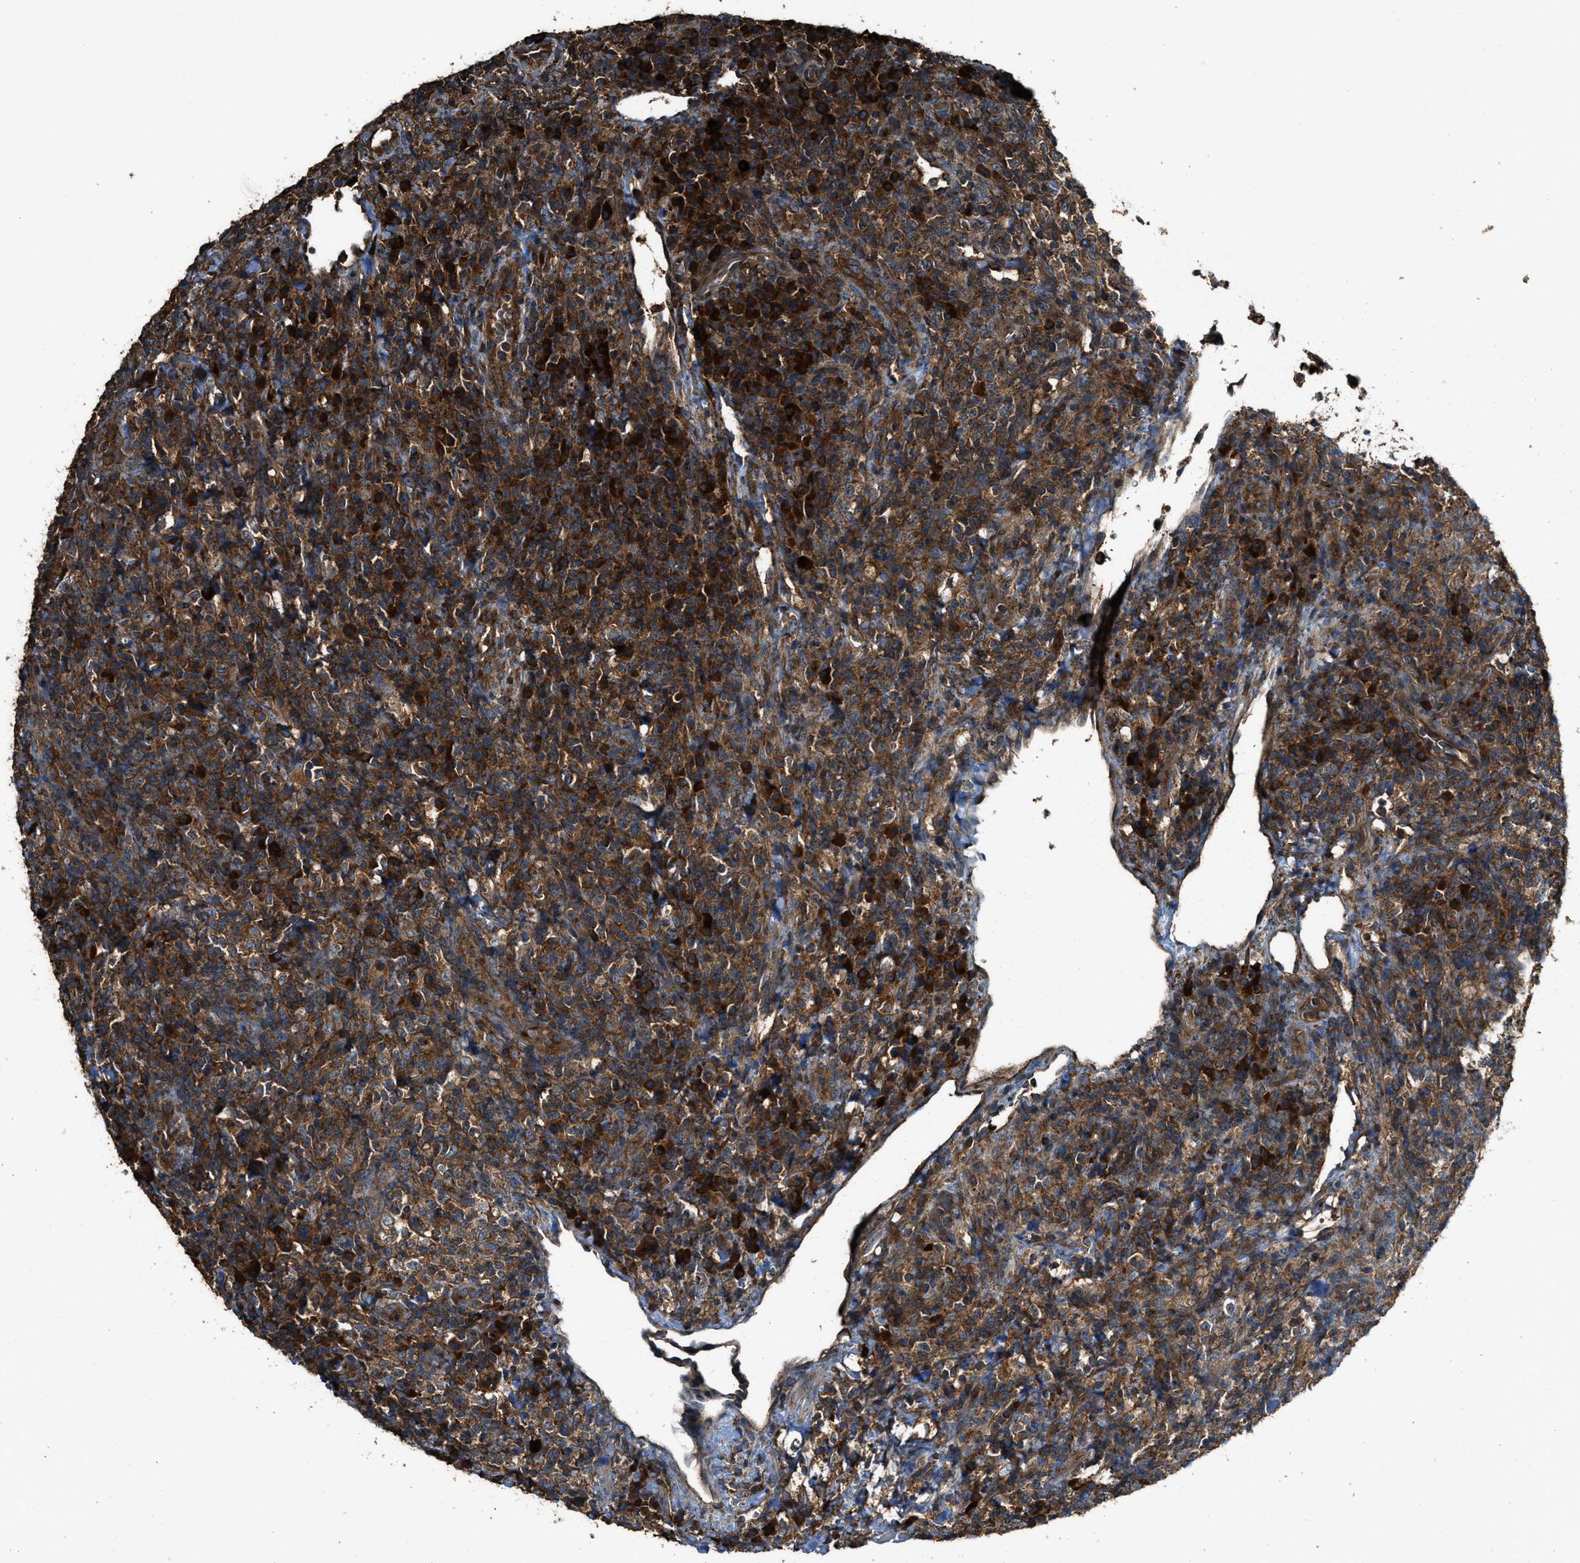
{"staining": {"intensity": "strong", "quantity": ">75%", "location": "cytoplasmic/membranous"}, "tissue": "lymphoma", "cell_type": "Tumor cells", "image_type": "cancer", "snomed": [{"axis": "morphology", "description": "Malignant lymphoma, non-Hodgkin's type, High grade"}, {"axis": "topography", "description": "Lymph node"}], "caption": "Immunohistochemical staining of lymphoma displays high levels of strong cytoplasmic/membranous protein positivity in approximately >75% of tumor cells.", "gene": "MAP3K8", "patient": {"sex": "female", "age": 76}}